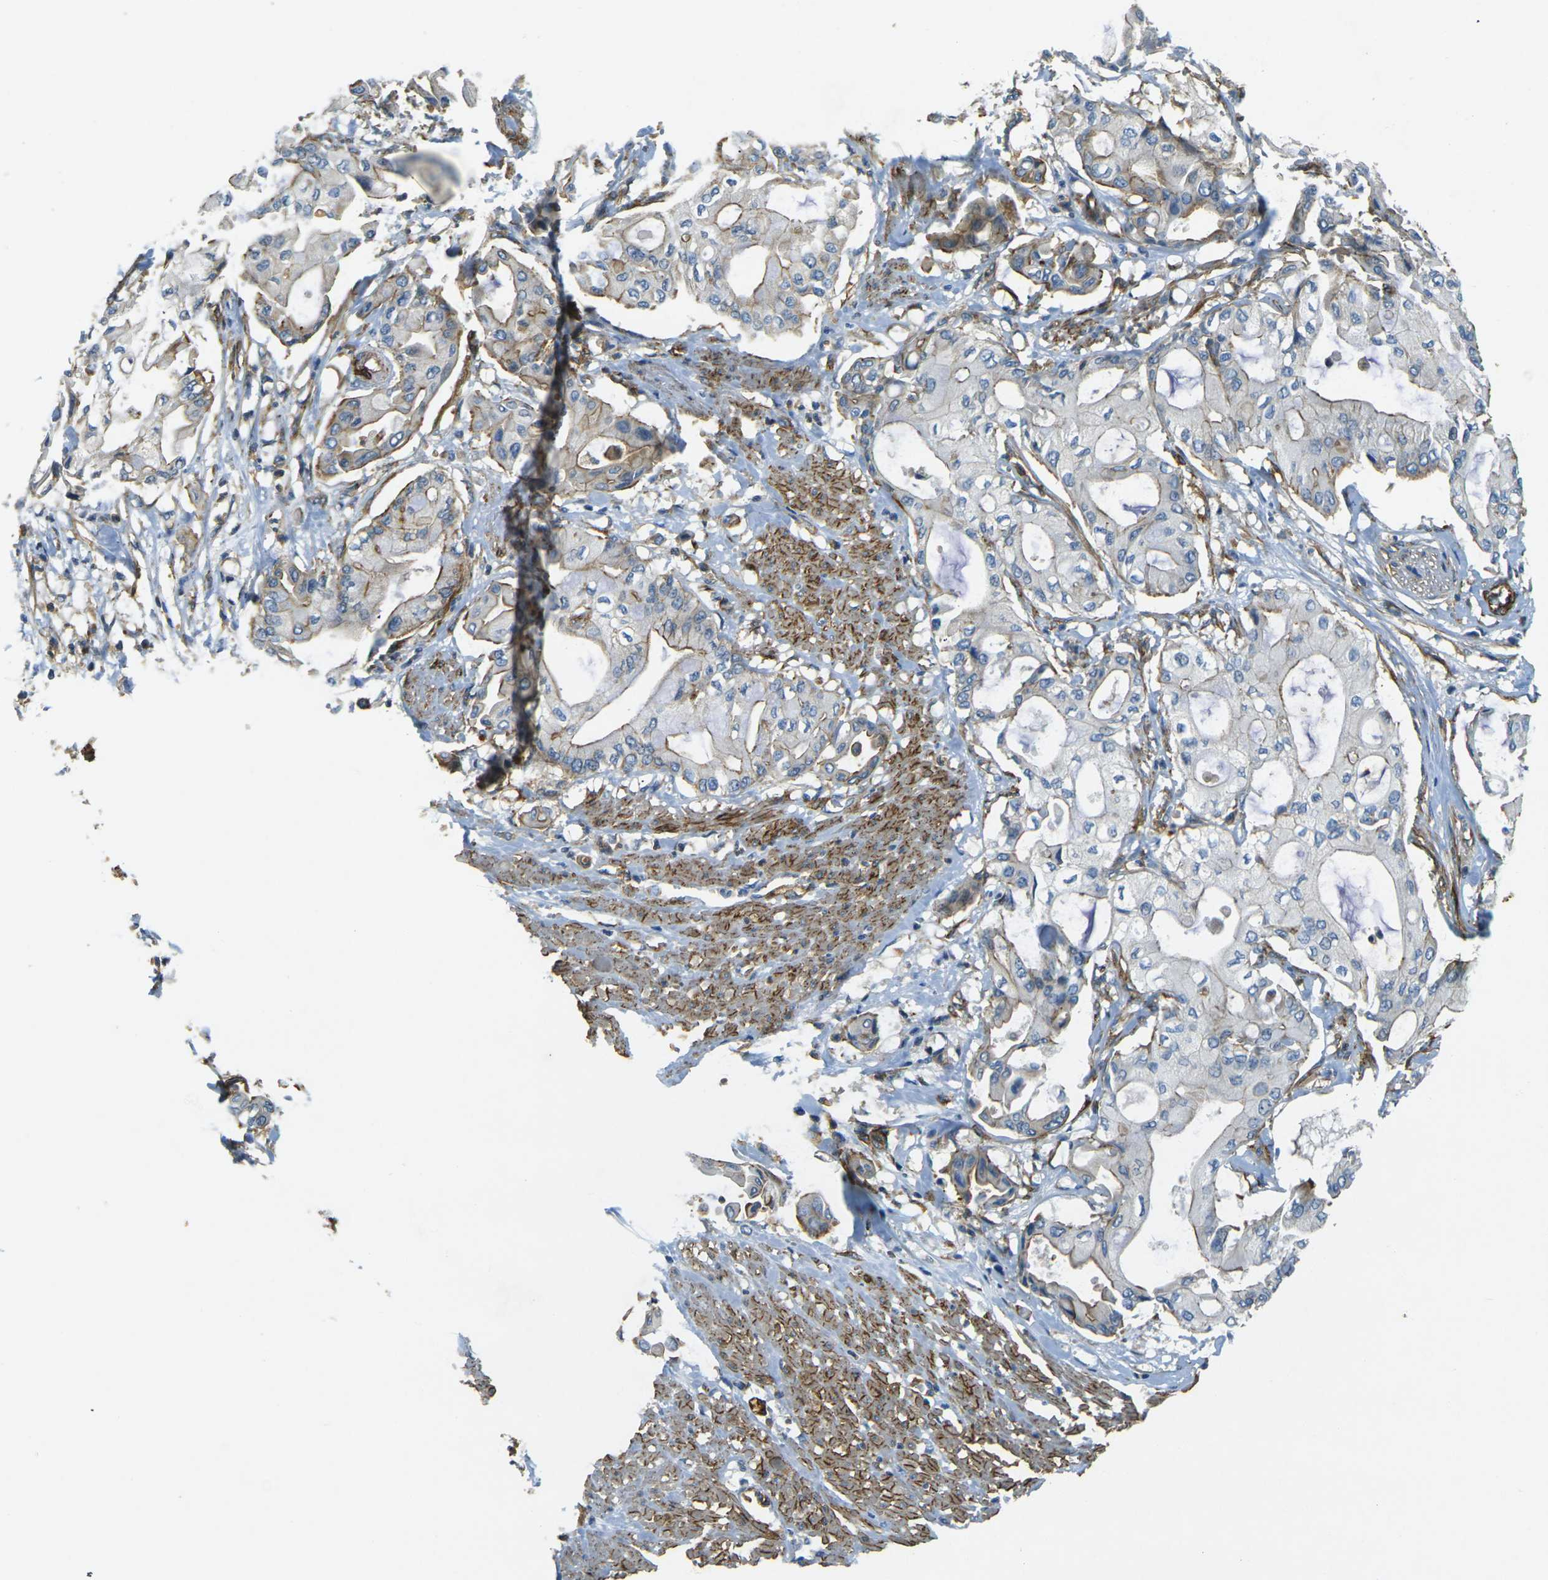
{"staining": {"intensity": "weak", "quantity": "<25%", "location": "cytoplasmic/membranous"}, "tissue": "pancreatic cancer", "cell_type": "Tumor cells", "image_type": "cancer", "snomed": [{"axis": "morphology", "description": "Adenocarcinoma, NOS"}, {"axis": "morphology", "description": "Adenocarcinoma, metastatic, NOS"}, {"axis": "topography", "description": "Lymph node"}, {"axis": "topography", "description": "Pancreas"}, {"axis": "topography", "description": "Duodenum"}], "caption": "Tumor cells show no significant positivity in pancreatic metastatic adenocarcinoma.", "gene": "EPHA7", "patient": {"sex": "female", "age": 64}}